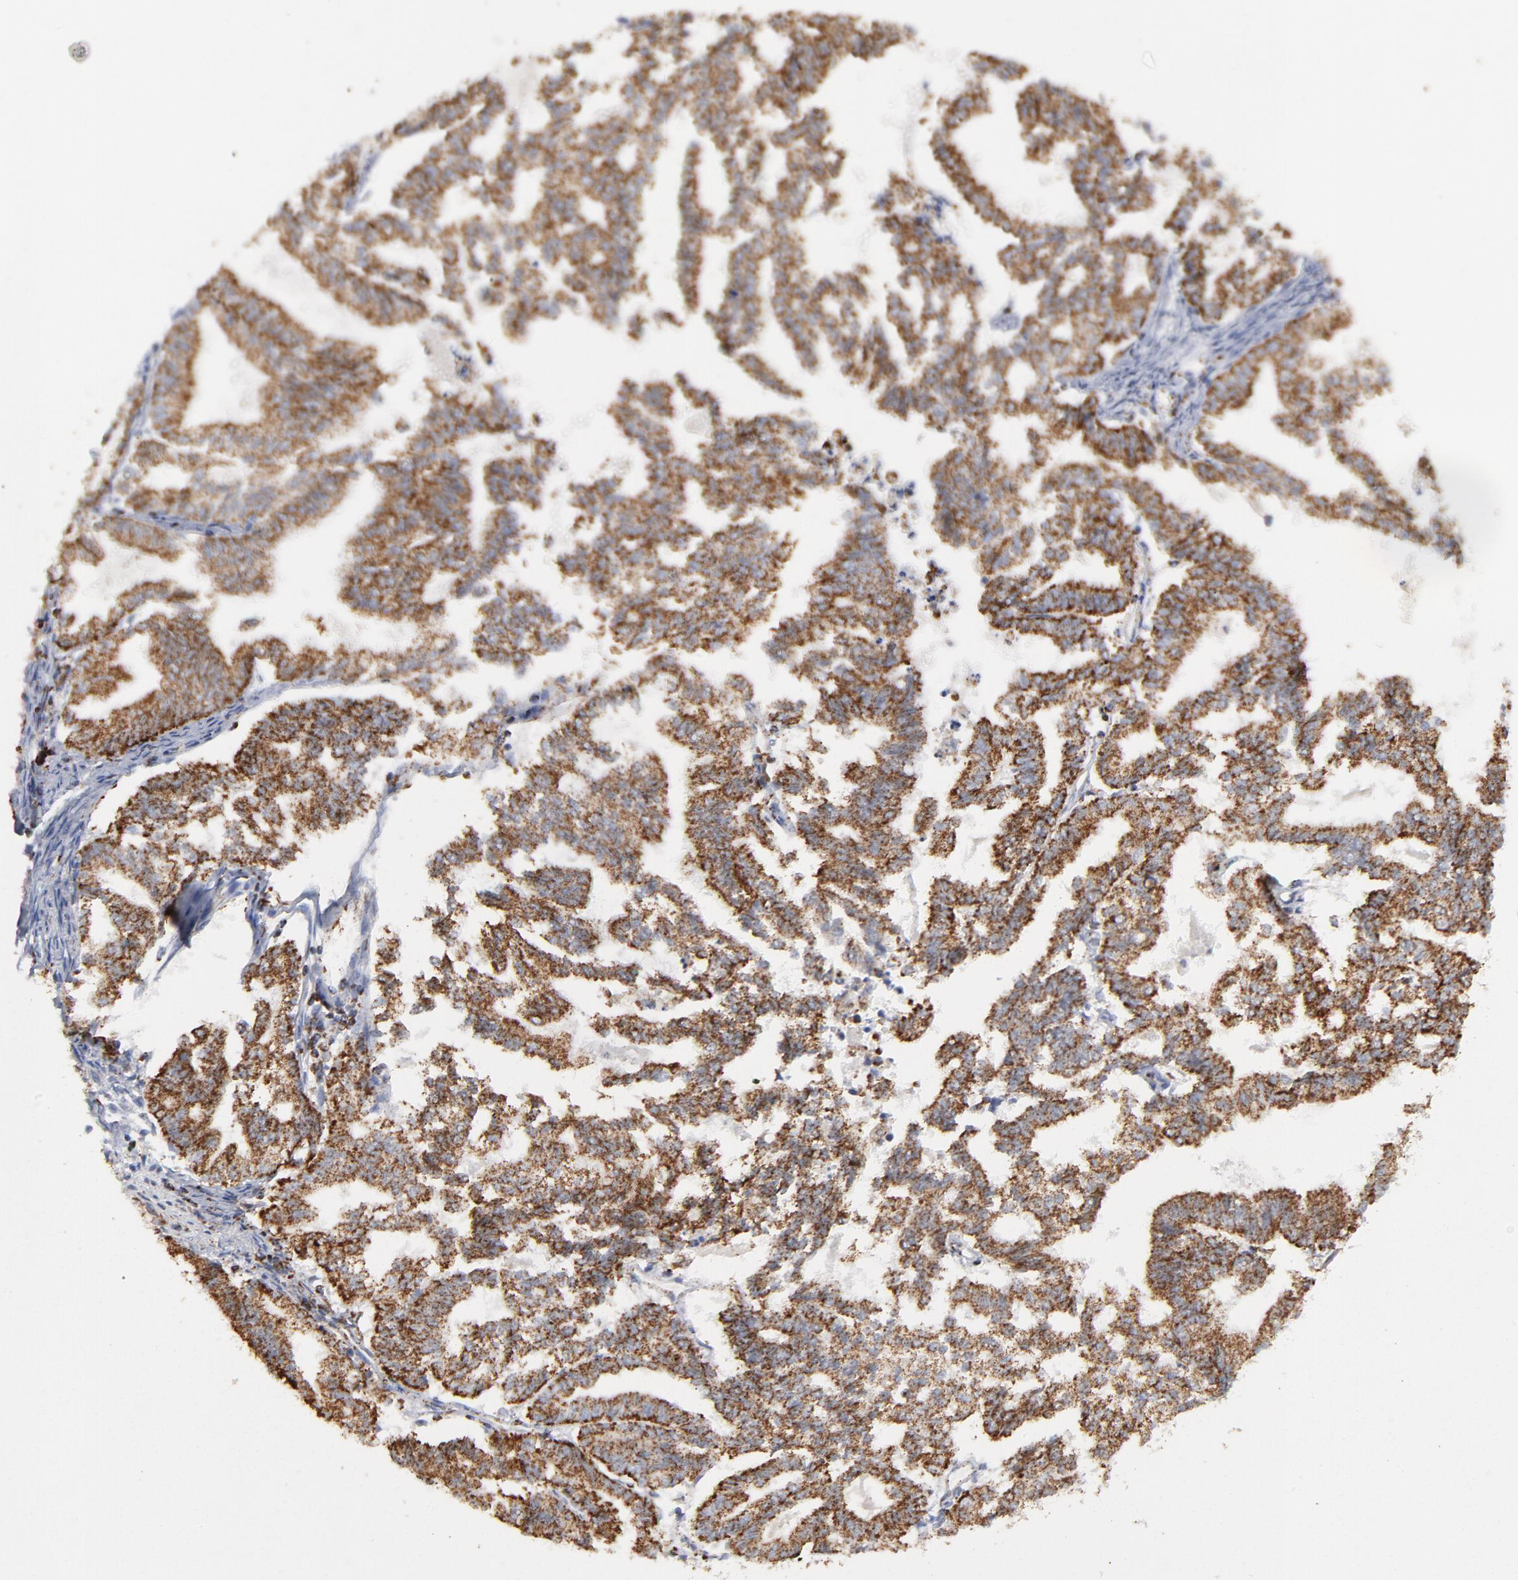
{"staining": {"intensity": "strong", "quantity": ">75%", "location": "cytoplasmic/membranous"}, "tissue": "endometrial cancer", "cell_type": "Tumor cells", "image_type": "cancer", "snomed": [{"axis": "morphology", "description": "Adenocarcinoma, NOS"}, {"axis": "topography", "description": "Endometrium"}], "caption": "The image demonstrates staining of endometrial cancer (adenocarcinoma), revealing strong cytoplasmic/membranous protein staining (brown color) within tumor cells.", "gene": "ASB3", "patient": {"sex": "female", "age": 79}}